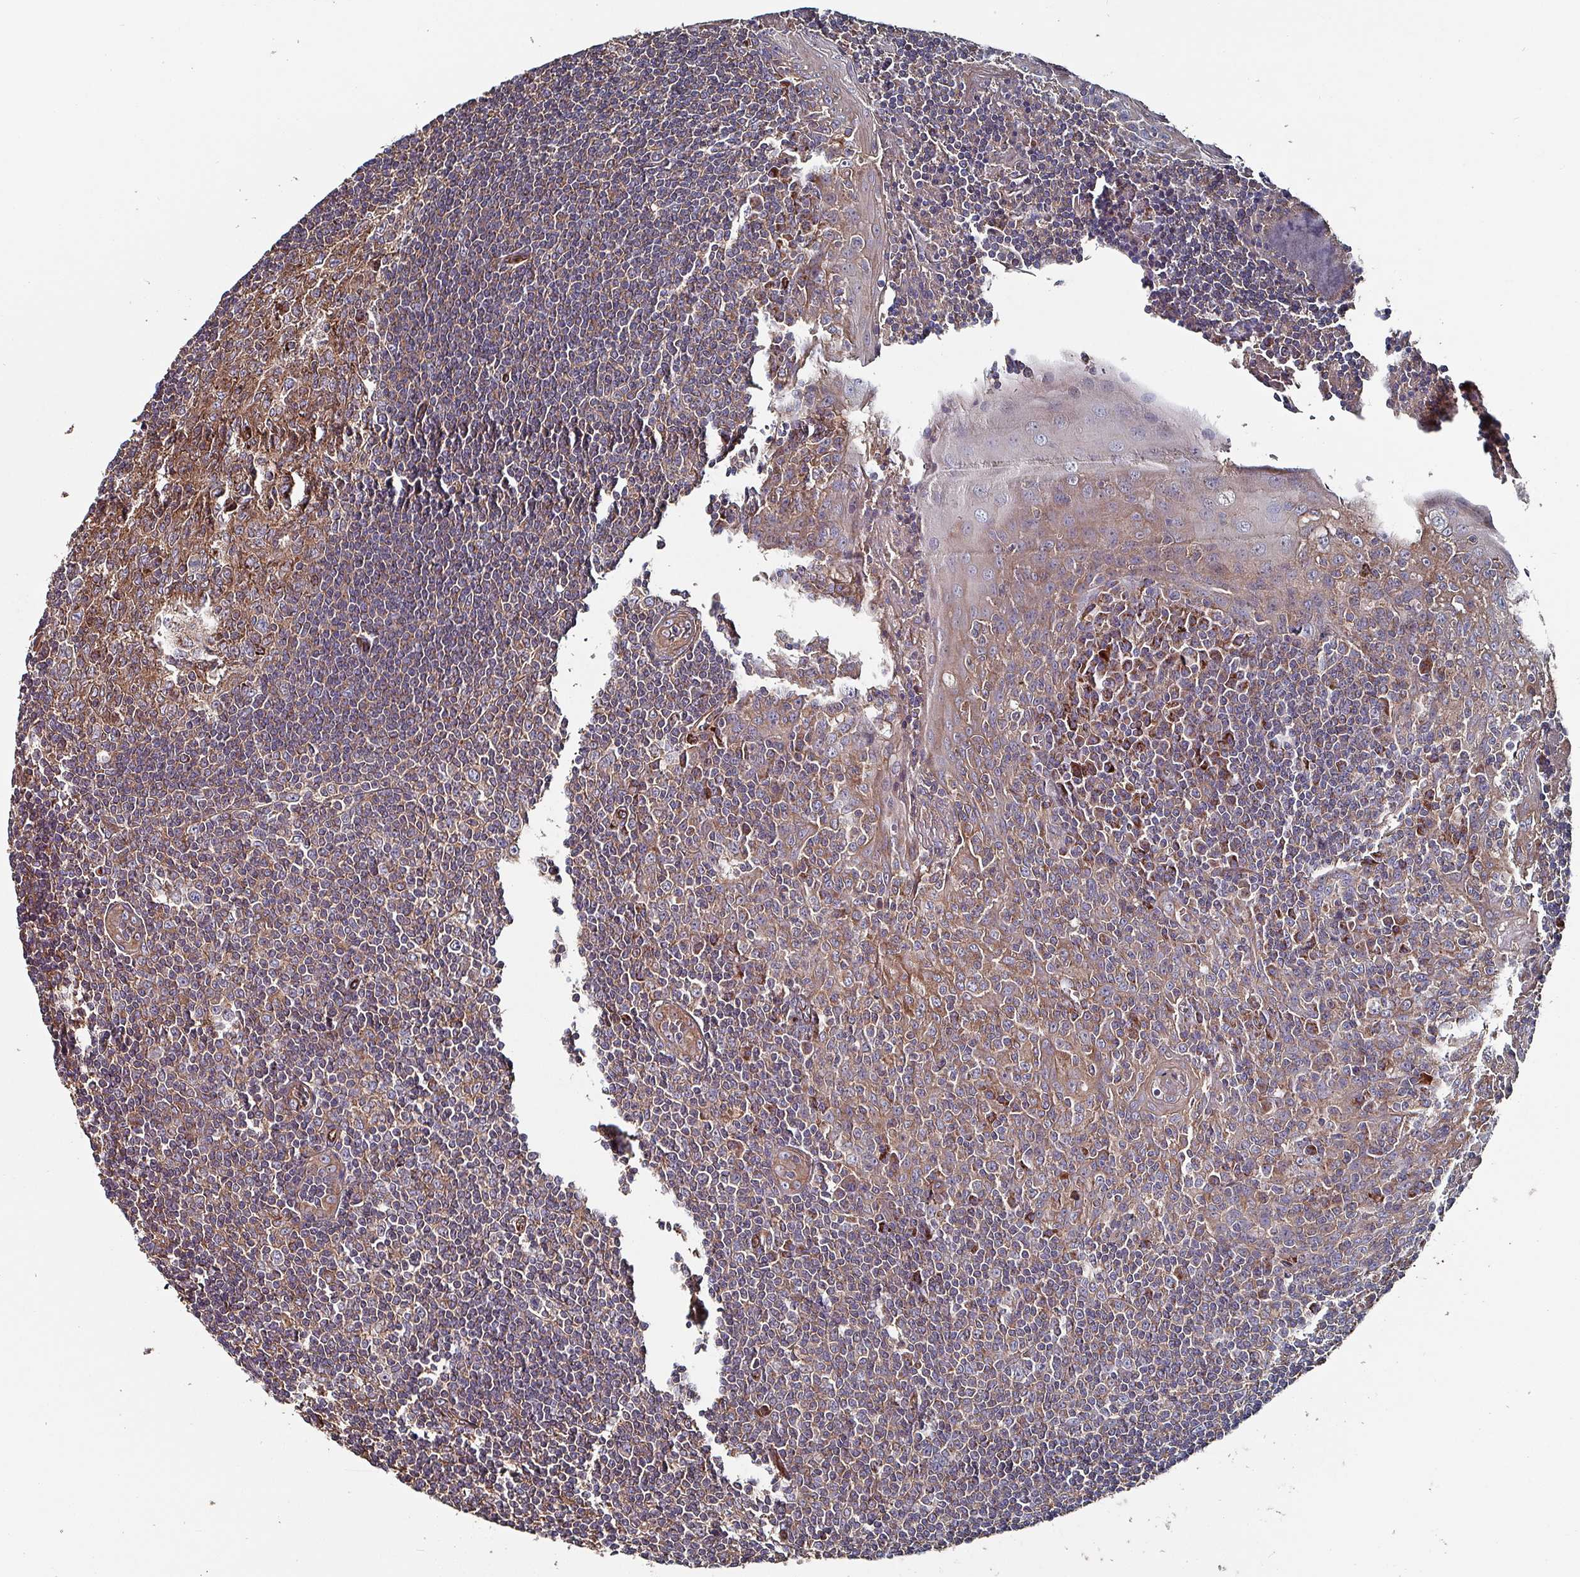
{"staining": {"intensity": "moderate", "quantity": "25%-75%", "location": "cytoplasmic/membranous"}, "tissue": "tonsil", "cell_type": "Germinal center cells", "image_type": "normal", "snomed": [{"axis": "morphology", "description": "Normal tissue, NOS"}, {"axis": "topography", "description": "Tonsil"}], "caption": "High-magnification brightfield microscopy of benign tonsil stained with DAB (brown) and counterstained with hematoxylin (blue). germinal center cells exhibit moderate cytoplasmic/membranous staining is identified in approximately25%-75% of cells.", "gene": "ANO10", "patient": {"sex": "male", "age": 27}}